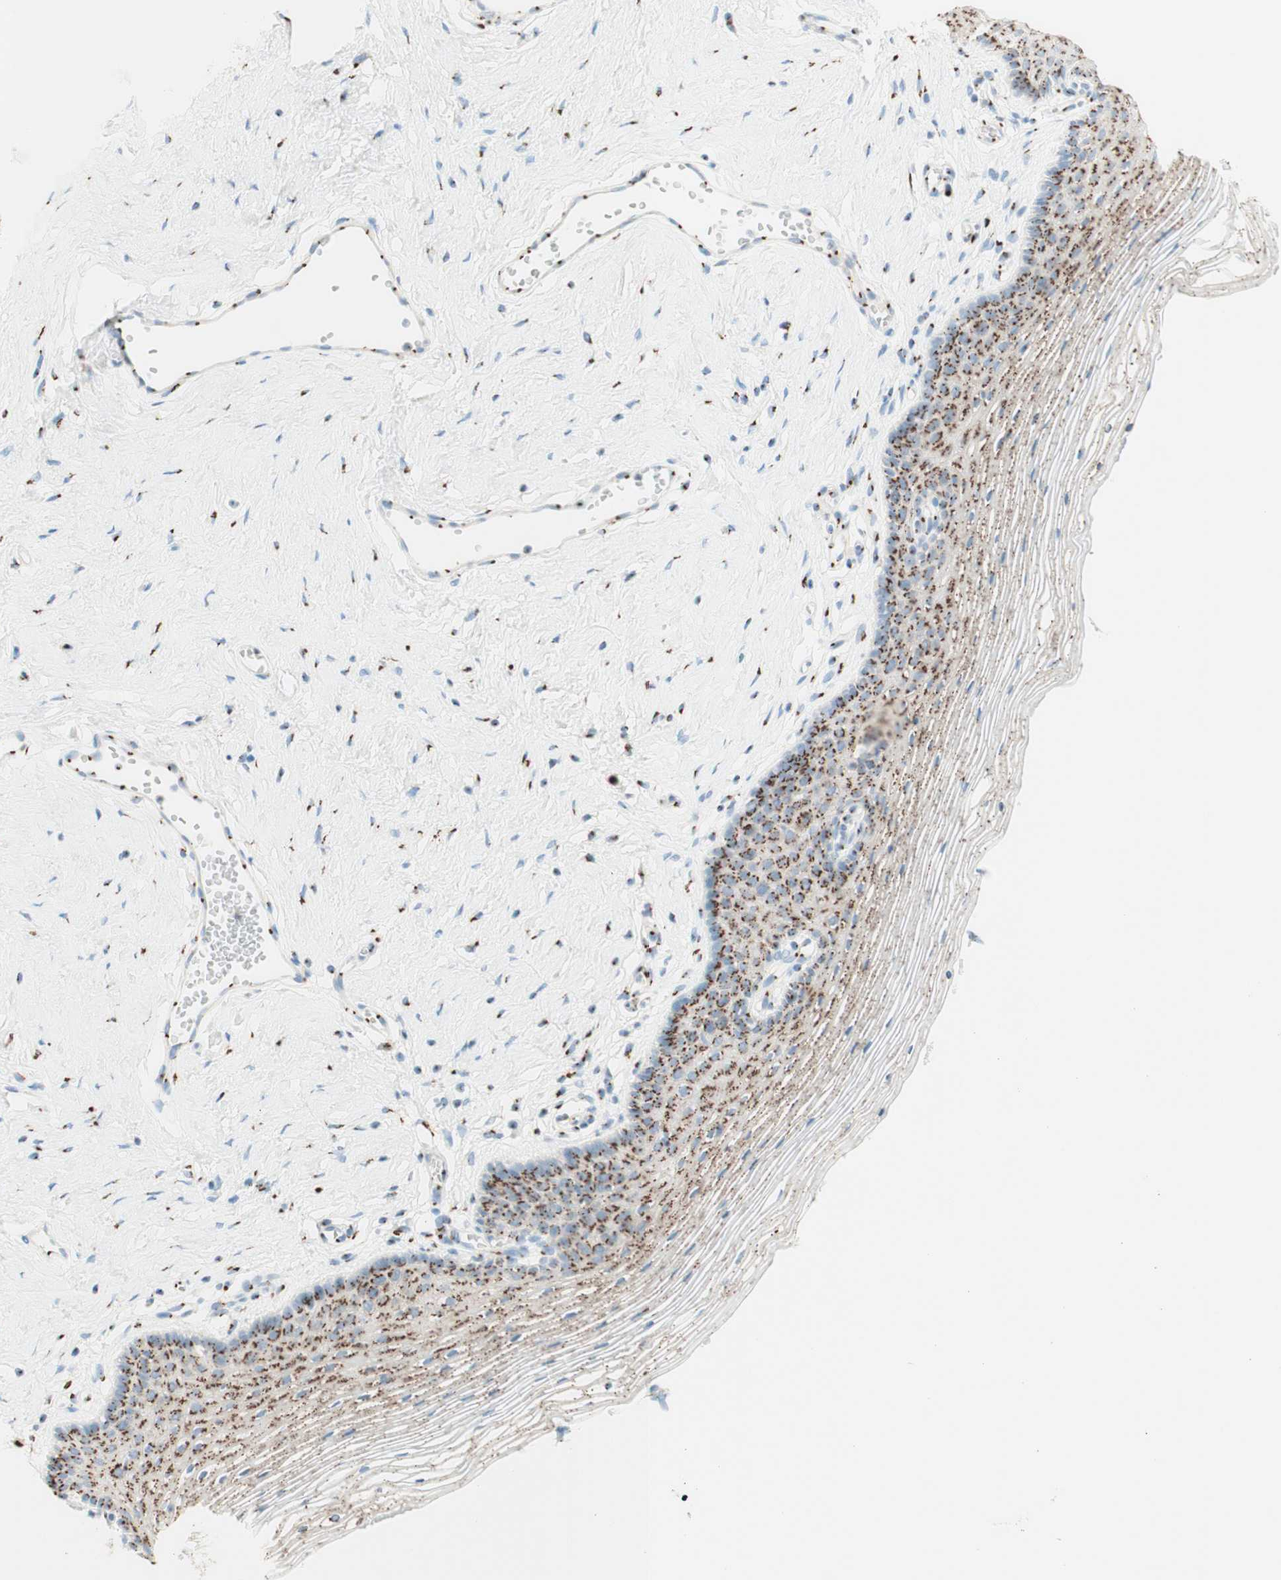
{"staining": {"intensity": "moderate", "quantity": "25%-75%", "location": "cytoplasmic/membranous"}, "tissue": "vagina", "cell_type": "Squamous epithelial cells", "image_type": "normal", "snomed": [{"axis": "morphology", "description": "Normal tissue, NOS"}, {"axis": "topography", "description": "Vagina"}], "caption": "Immunohistochemistry histopathology image of normal vagina: human vagina stained using immunohistochemistry displays medium levels of moderate protein expression localized specifically in the cytoplasmic/membranous of squamous epithelial cells, appearing as a cytoplasmic/membranous brown color.", "gene": "GOLGB1", "patient": {"sex": "female", "age": 32}}